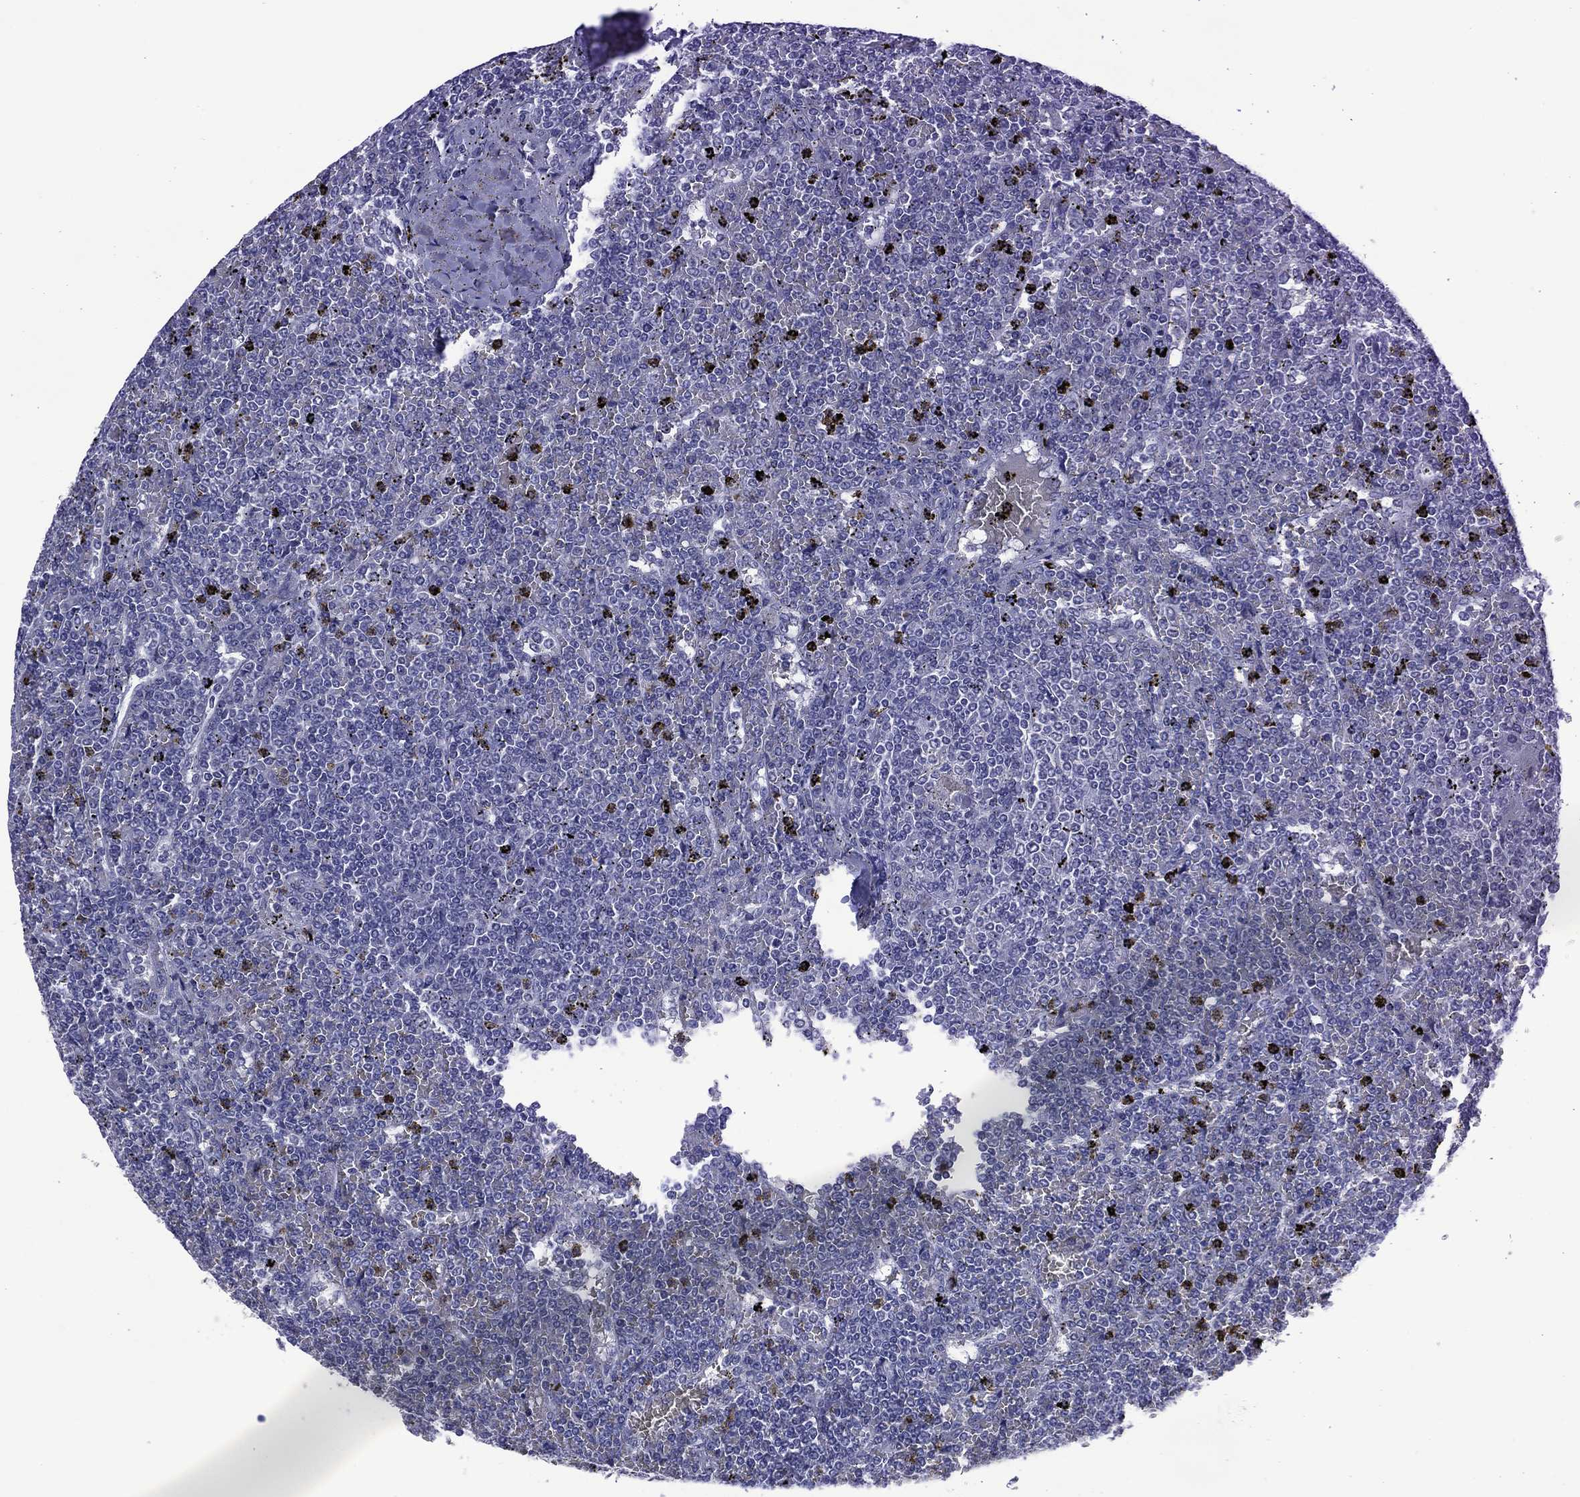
{"staining": {"intensity": "negative", "quantity": "none", "location": "none"}, "tissue": "lymphoma", "cell_type": "Tumor cells", "image_type": "cancer", "snomed": [{"axis": "morphology", "description": "Malignant lymphoma, non-Hodgkin's type, Low grade"}, {"axis": "topography", "description": "Spleen"}], "caption": "High power microscopy micrograph of an immunohistochemistry (IHC) photomicrograph of lymphoma, revealing no significant staining in tumor cells.", "gene": "ASB10", "patient": {"sex": "female", "age": 19}}